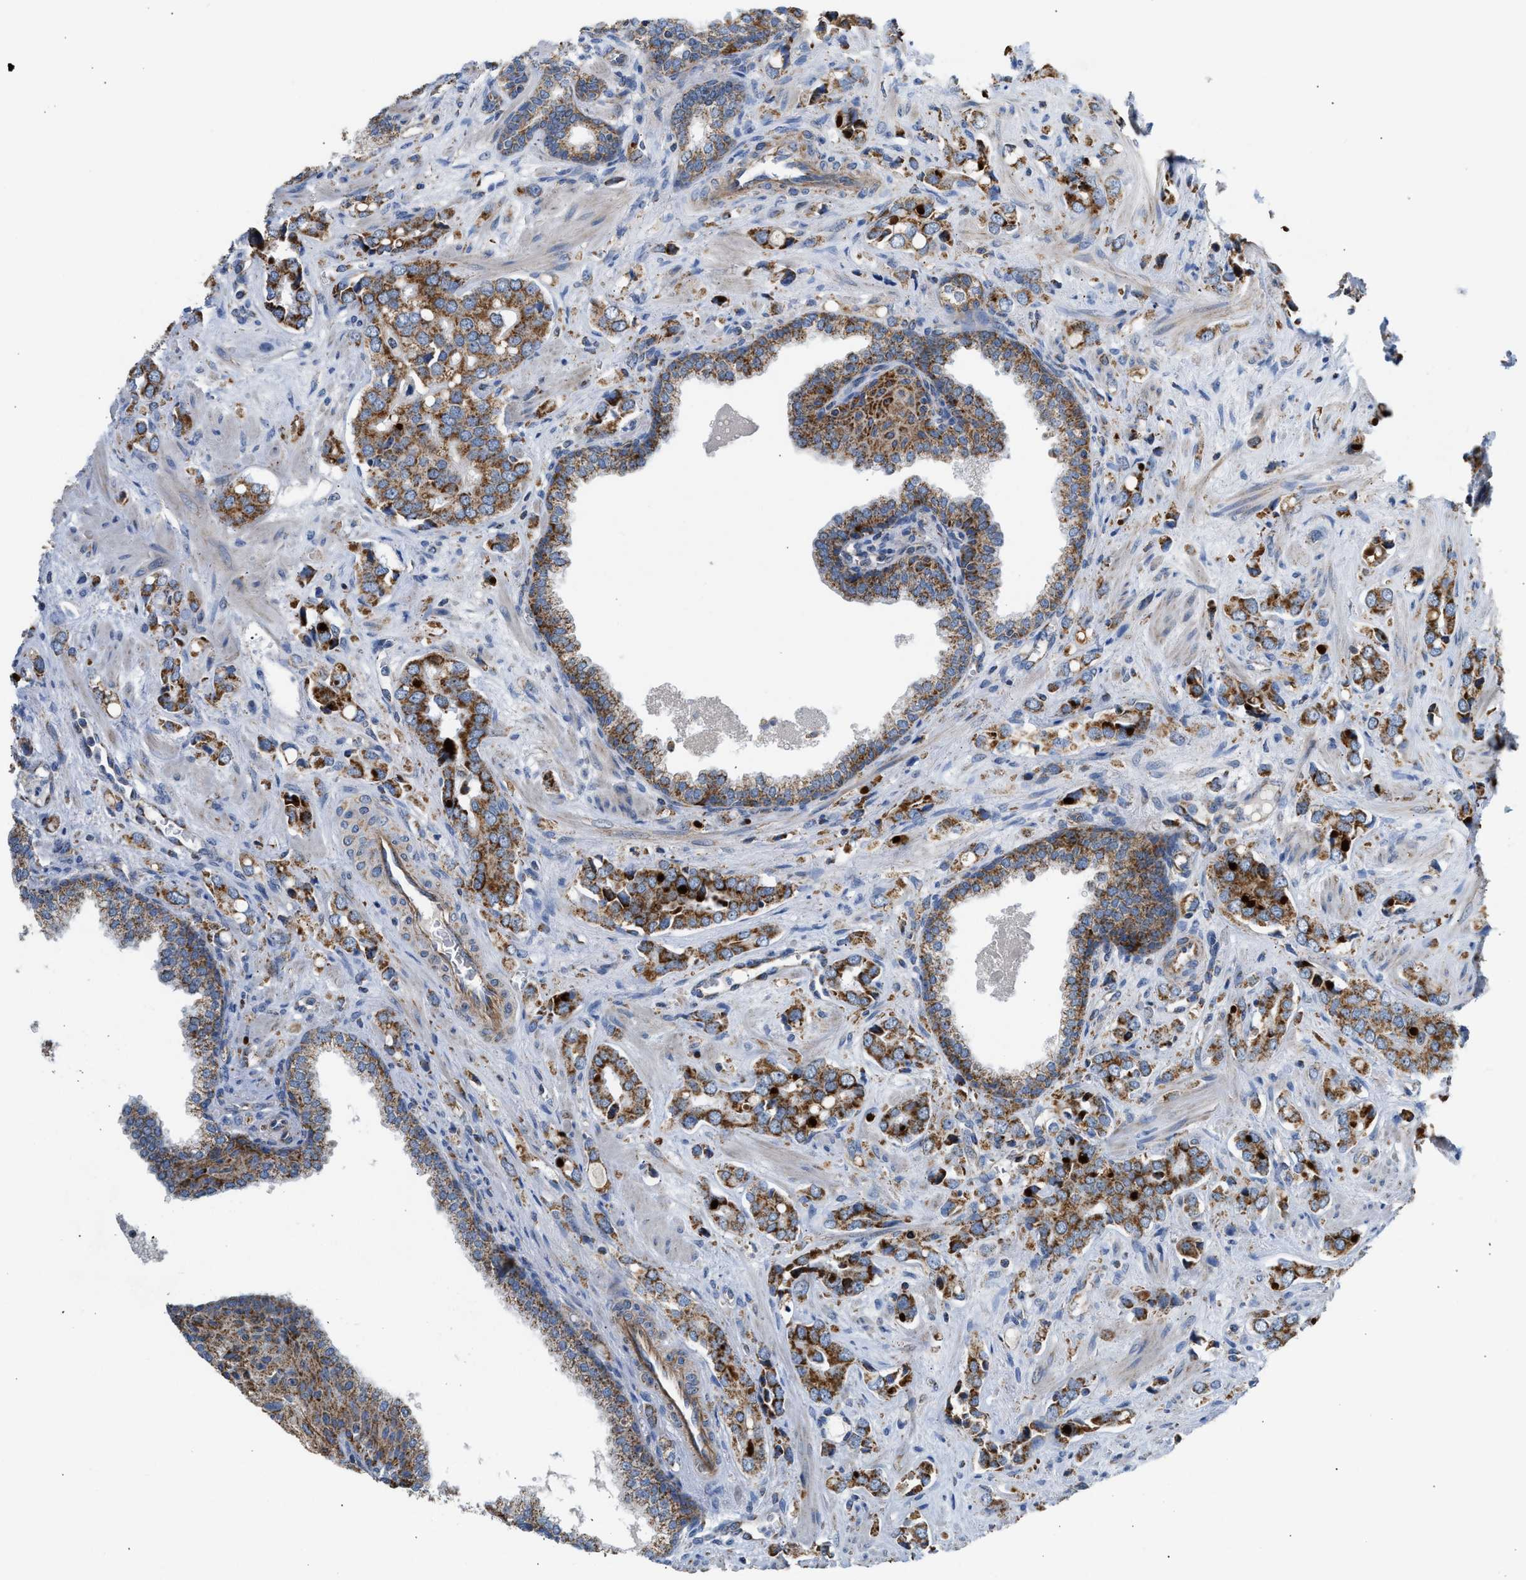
{"staining": {"intensity": "moderate", "quantity": ">75%", "location": "cytoplasmic/membranous"}, "tissue": "prostate cancer", "cell_type": "Tumor cells", "image_type": "cancer", "snomed": [{"axis": "morphology", "description": "Adenocarcinoma, High grade"}, {"axis": "topography", "description": "Prostate"}], "caption": "This is an image of IHC staining of prostate cancer, which shows moderate staining in the cytoplasmic/membranous of tumor cells.", "gene": "GOT2", "patient": {"sex": "male", "age": 52}}